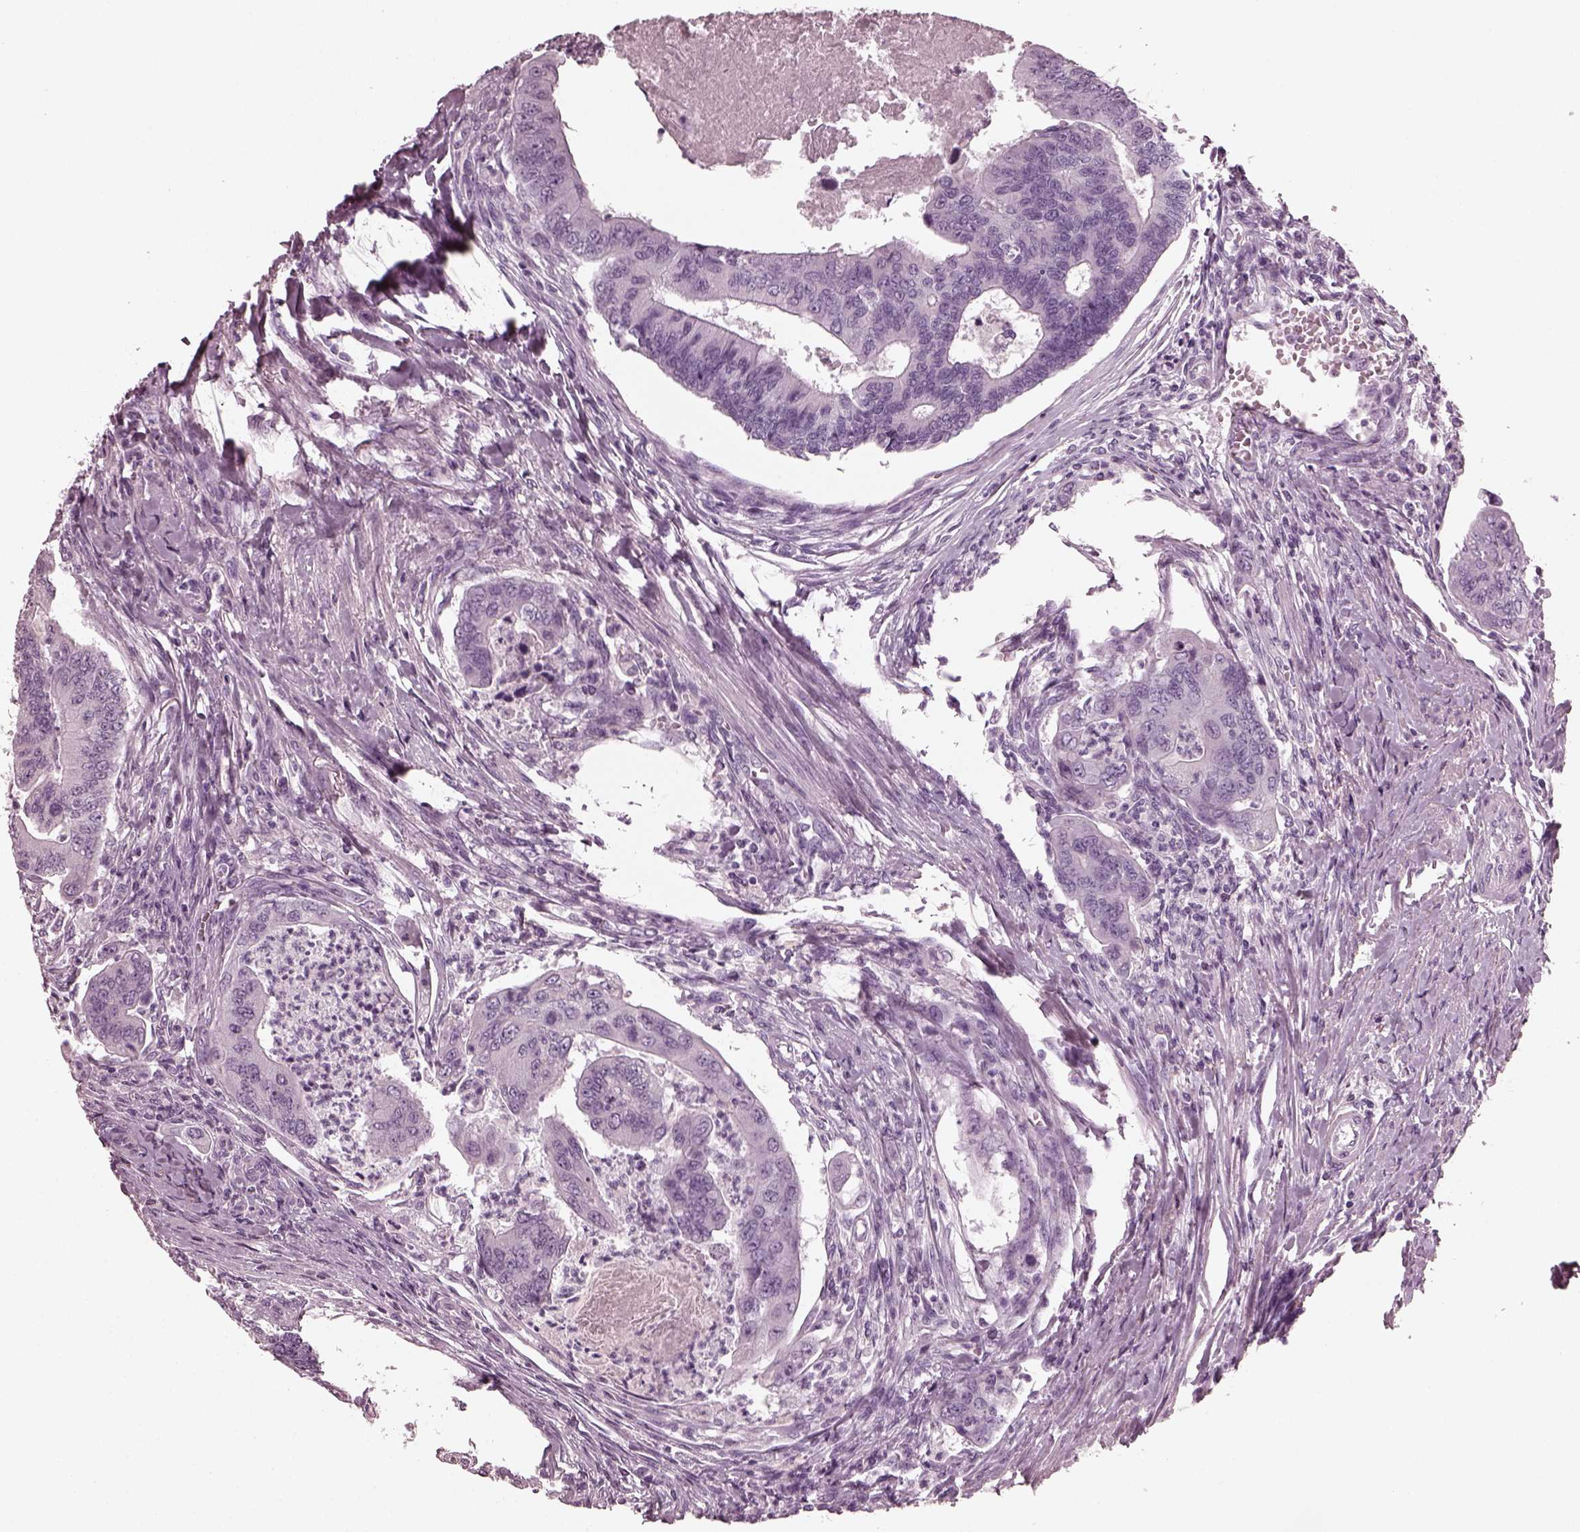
{"staining": {"intensity": "negative", "quantity": "none", "location": "none"}, "tissue": "colorectal cancer", "cell_type": "Tumor cells", "image_type": "cancer", "snomed": [{"axis": "morphology", "description": "Adenocarcinoma, NOS"}, {"axis": "topography", "description": "Colon"}], "caption": "IHC histopathology image of adenocarcinoma (colorectal) stained for a protein (brown), which shows no expression in tumor cells. The staining is performed using DAB (3,3'-diaminobenzidine) brown chromogen with nuclei counter-stained in using hematoxylin.", "gene": "RCVRN", "patient": {"sex": "female", "age": 67}}